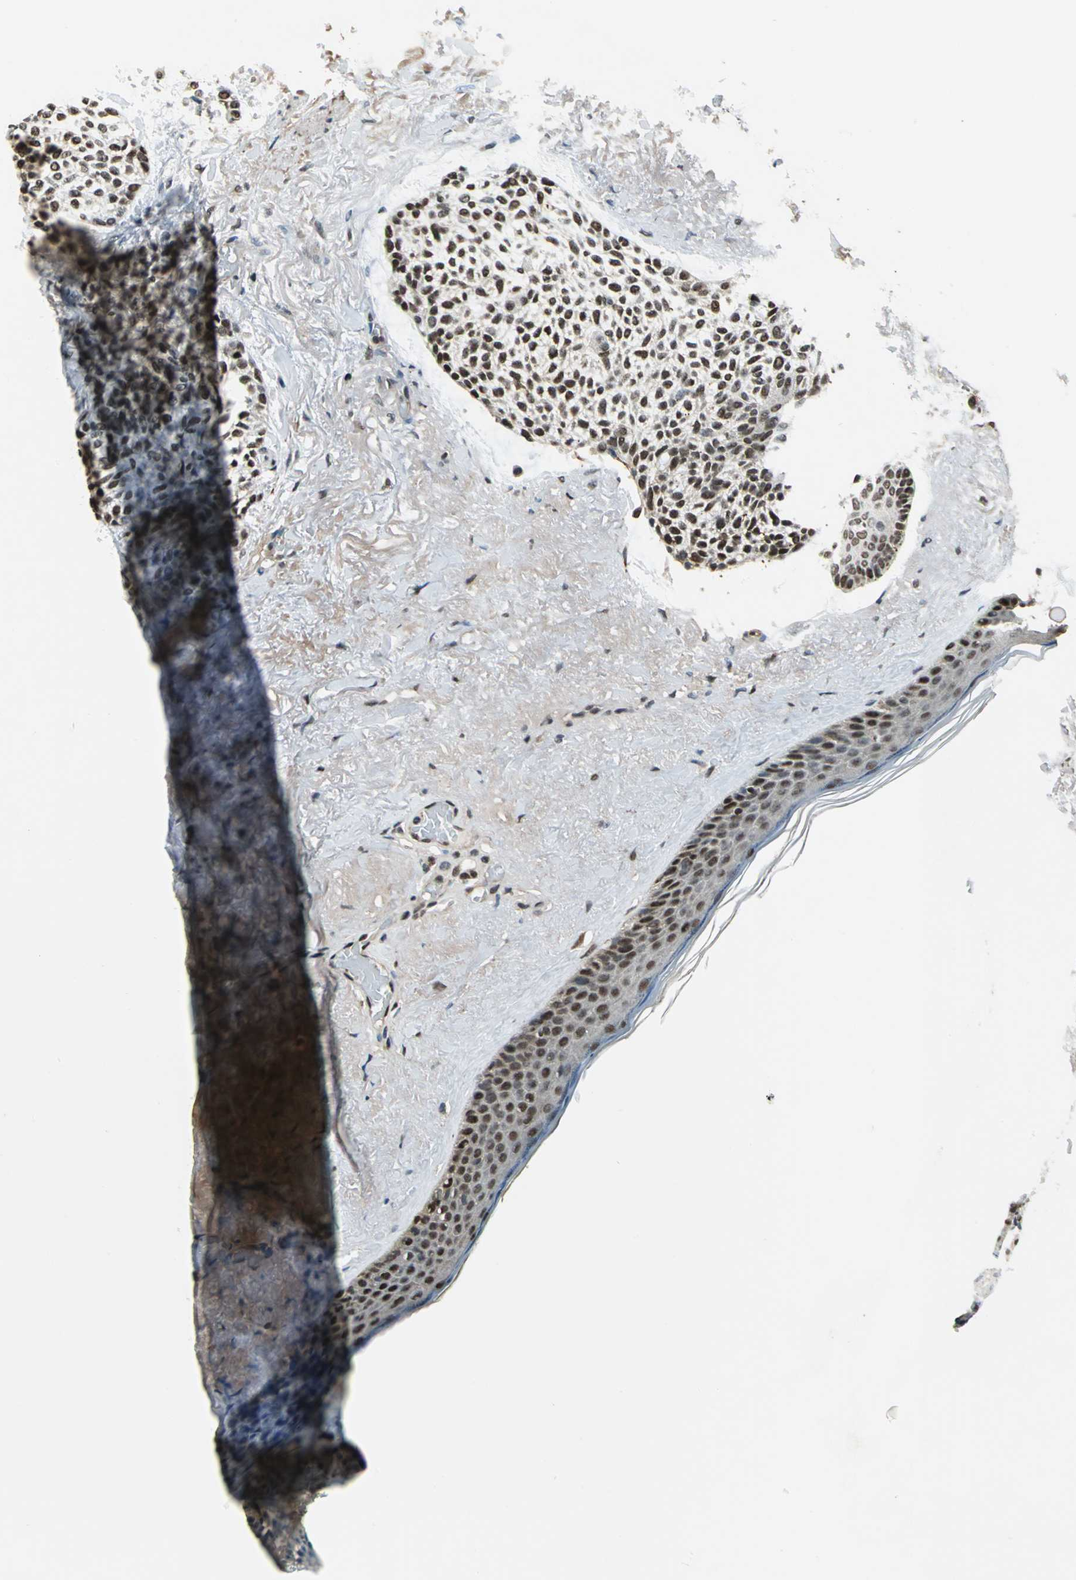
{"staining": {"intensity": "moderate", "quantity": ">75%", "location": "nuclear"}, "tissue": "skin cancer", "cell_type": "Tumor cells", "image_type": "cancer", "snomed": [{"axis": "morphology", "description": "Normal tissue, NOS"}, {"axis": "morphology", "description": "Basal cell carcinoma"}, {"axis": "topography", "description": "Skin"}], "caption": "Tumor cells reveal moderate nuclear expression in approximately >75% of cells in skin basal cell carcinoma.", "gene": "MIS18BP1", "patient": {"sex": "female", "age": 70}}